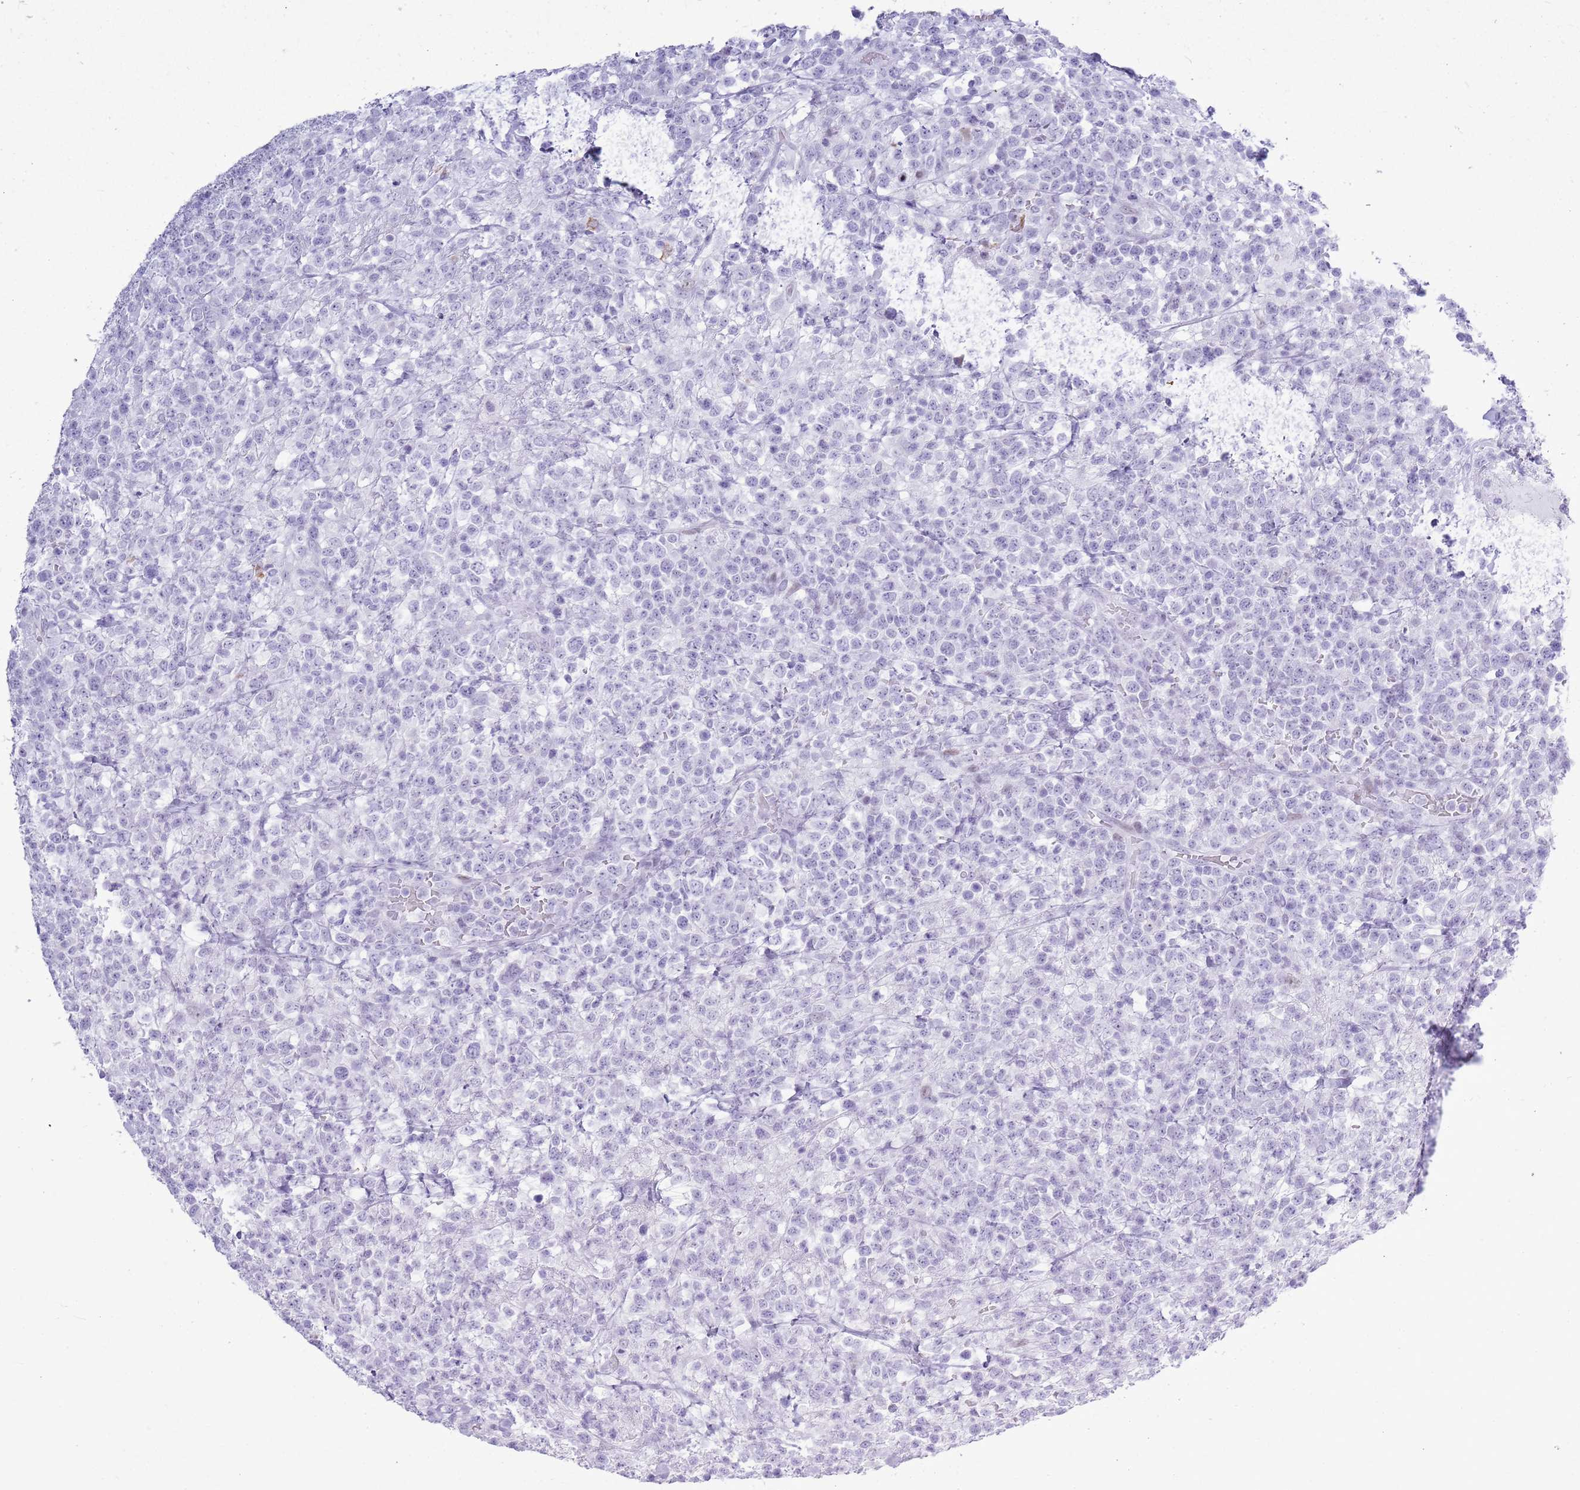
{"staining": {"intensity": "negative", "quantity": "none", "location": "none"}, "tissue": "lymphoma", "cell_type": "Tumor cells", "image_type": "cancer", "snomed": [{"axis": "morphology", "description": "Malignant lymphoma, non-Hodgkin's type, High grade"}, {"axis": "topography", "description": "Colon"}], "caption": "An immunohistochemistry micrograph of high-grade malignant lymphoma, non-Hodgkin's type is shown. There is no staining in tumor cells of high-grade malignant lymphoma, non-Hodgkin's type.", "gene": "ASIP", "patient": {"sex": "female", "age": 53}}